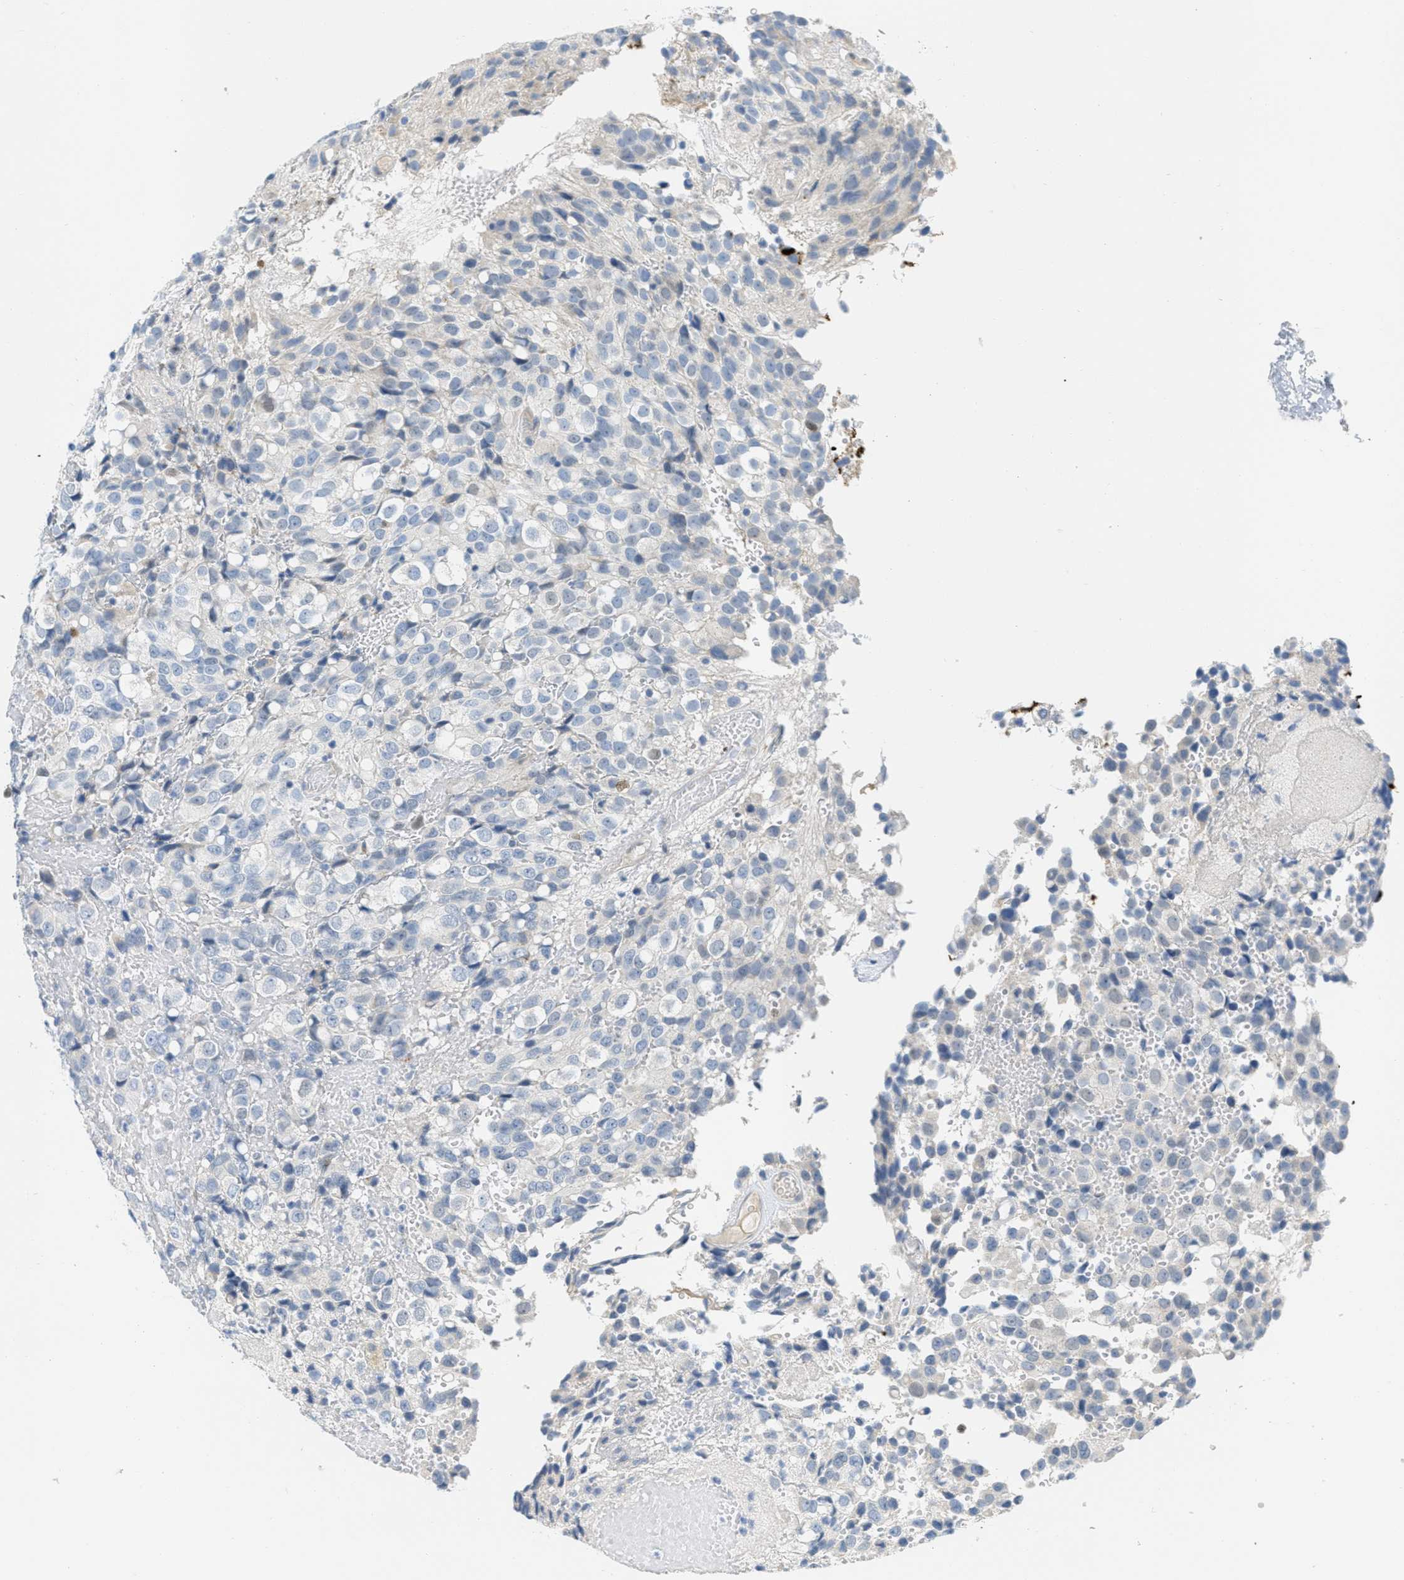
{"staining": {"intensity": "negative", "quantity": "none", "location": "none"}, "tissue": "glioma", "cell_type": "Tumor cells", "image_type": "cancer", "snomed": [{"axis": "morphology", "description": "Glioma, malignant, High grade"}, {"axis": "topography", "description": "Brain"}], "caption": "Glioma was stained to show a protein in brown. There is no significant positivity in tumor cells. (Immunohistochemistry, brightfield microscopy, high magnification).", "gene": "ORC6", "patient": {"sex": "male", "age": 32}}